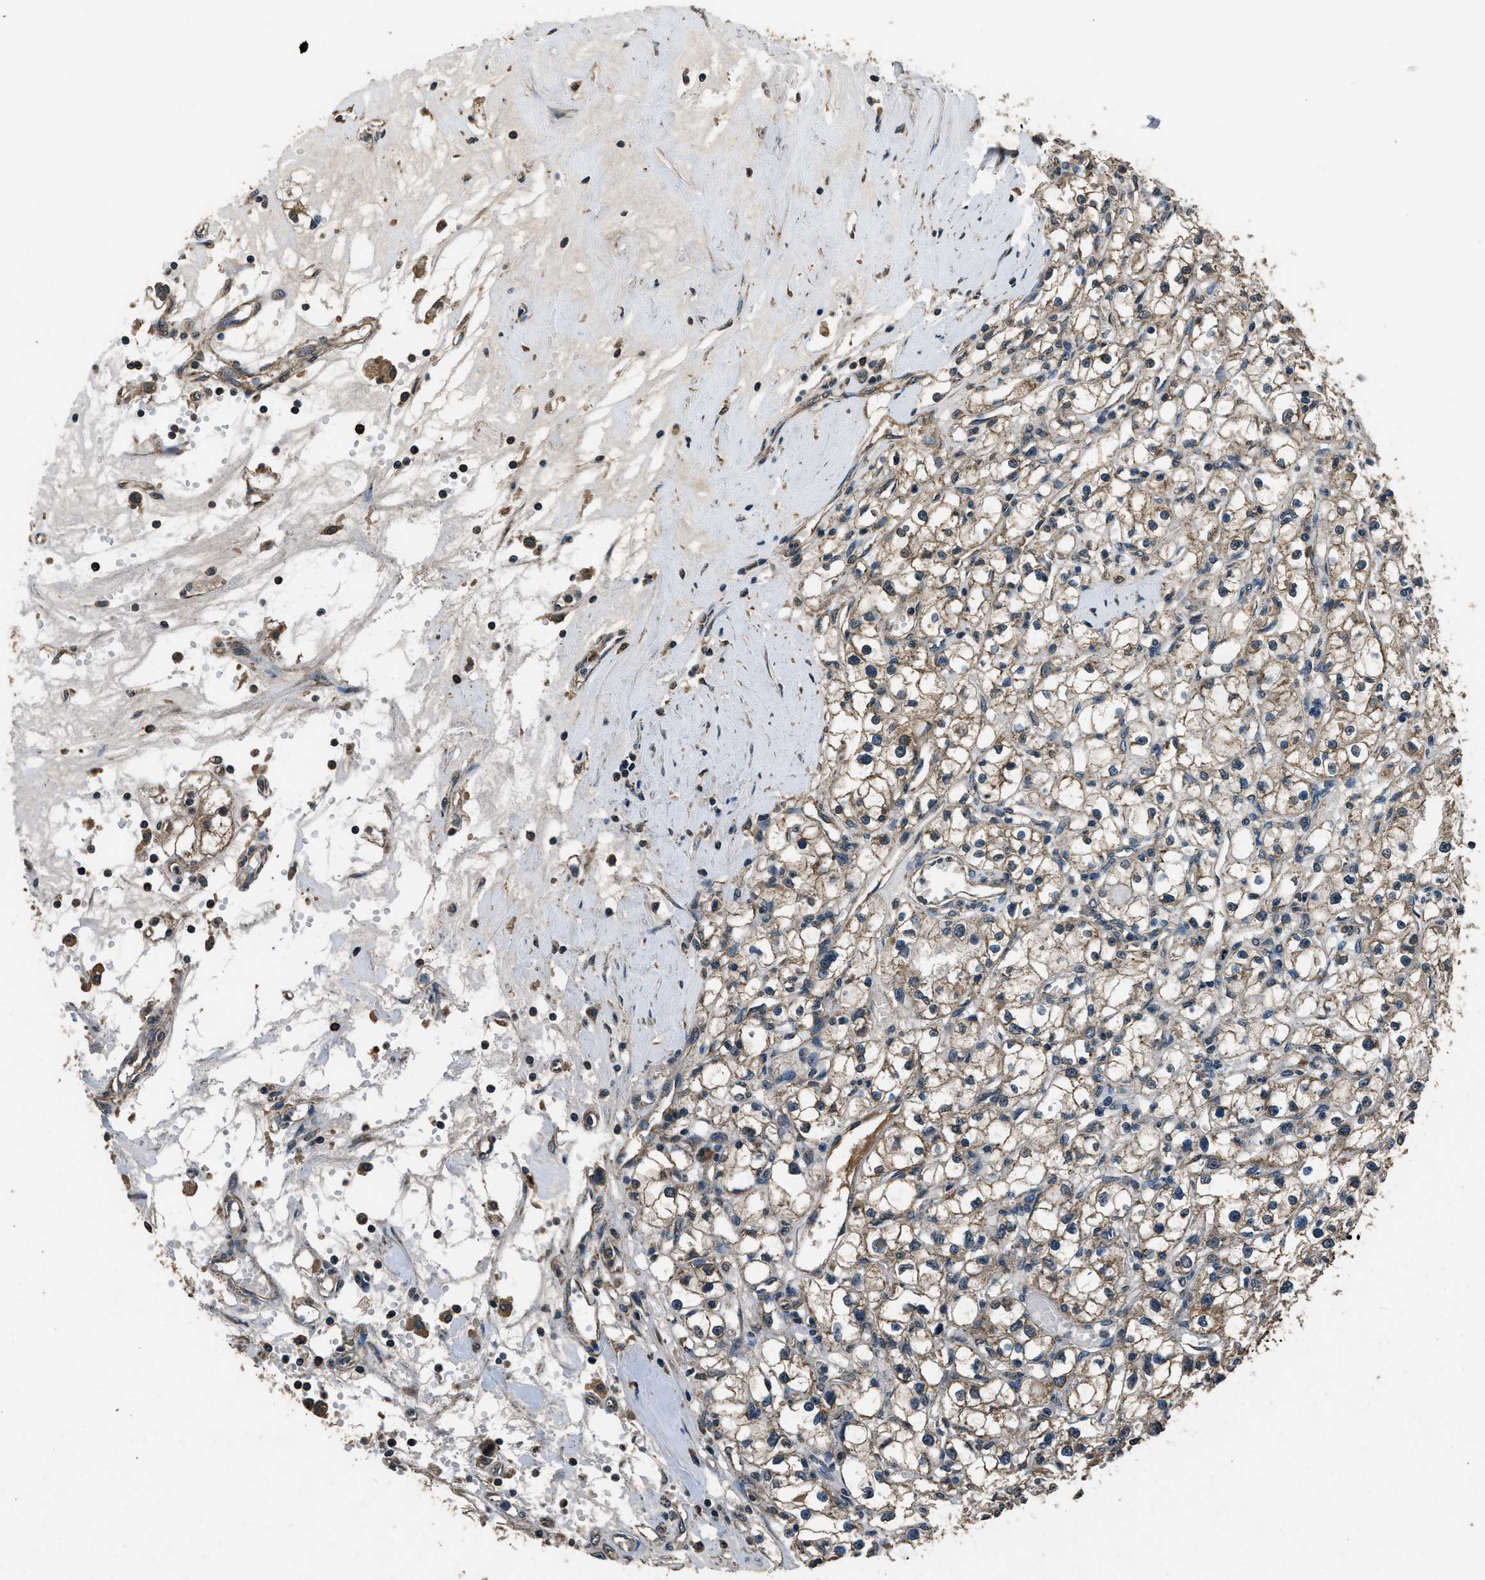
{"staining": {"intensity": "weak", "quantity": "<25%", "location": "cytoplasmic/membranous"}, "tissue": "renal cancer", "cell_type": "Tumor cells", "image_type": "cancer", "snomed": [{"axis": "morphology", "description": "Adenocarcinoma, NOS"}, {"axis": "topography", "description": "Kidney"}], "caption": "Renal cancer stained for a protein using immunohistochemistry shows no staining tumor cells.", "gene": "SALL3", "patient": {"sex": "male", "age": 56}}